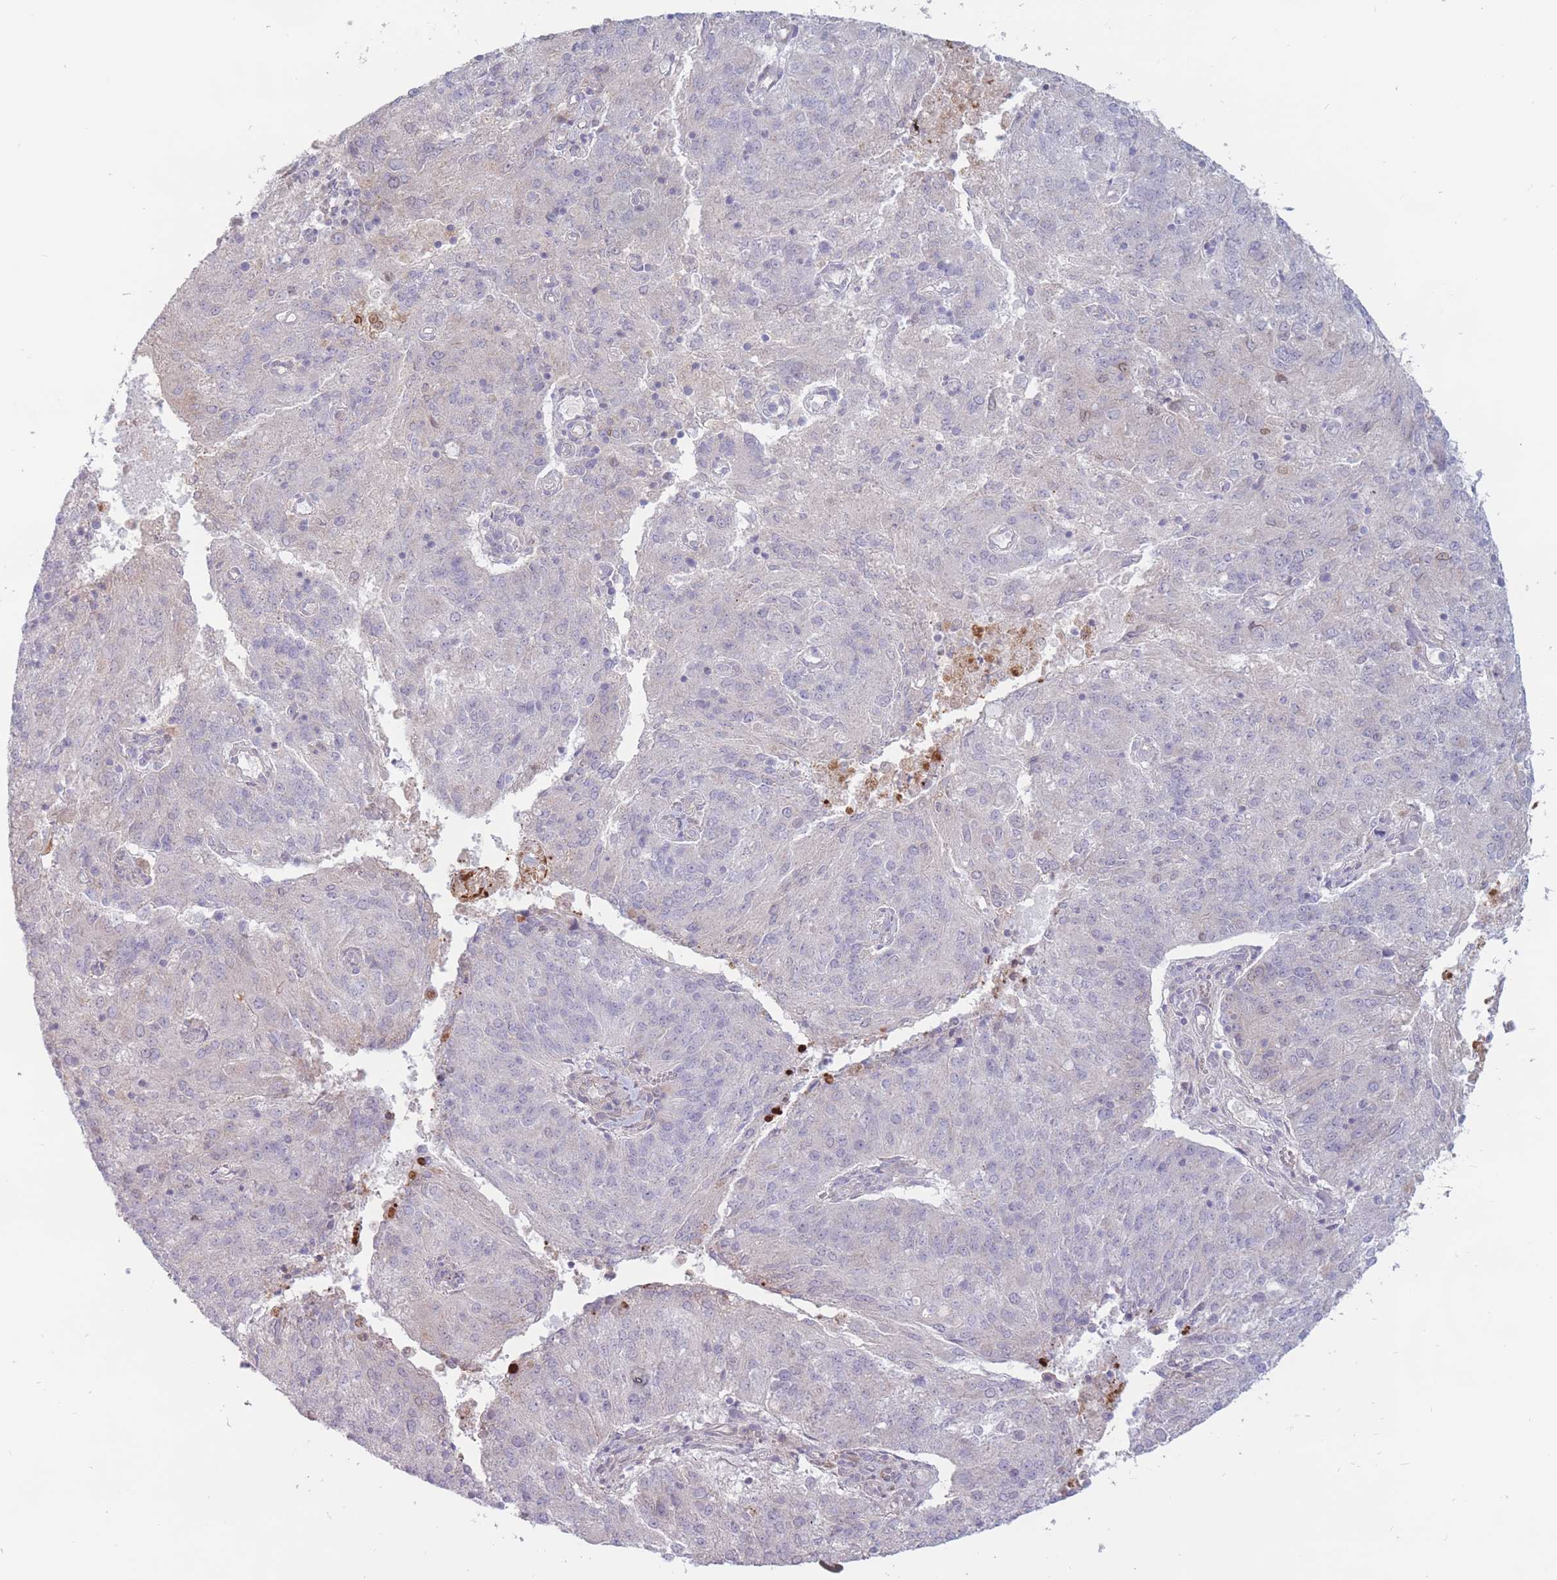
{"staining": {"intensity": "negative", "quantity": "none", "location": "none"}, "tissue": "endometrial cancer", "cell_type": "Tumor cells", "image_type": "cancer", "snomed": [{"axis": "morphology", "description": "Adenocarcinoma, NOS"}, {"axis": "topography", "description": "Endometrium"}], "caption": "Human endometrial cancer (adenocarcinoma) stained for a protein using immunohistochemistry exhibits no staining in tumor cells.", "gene": "PTGDR", "patient": {"sex": "female", "age": 82}}